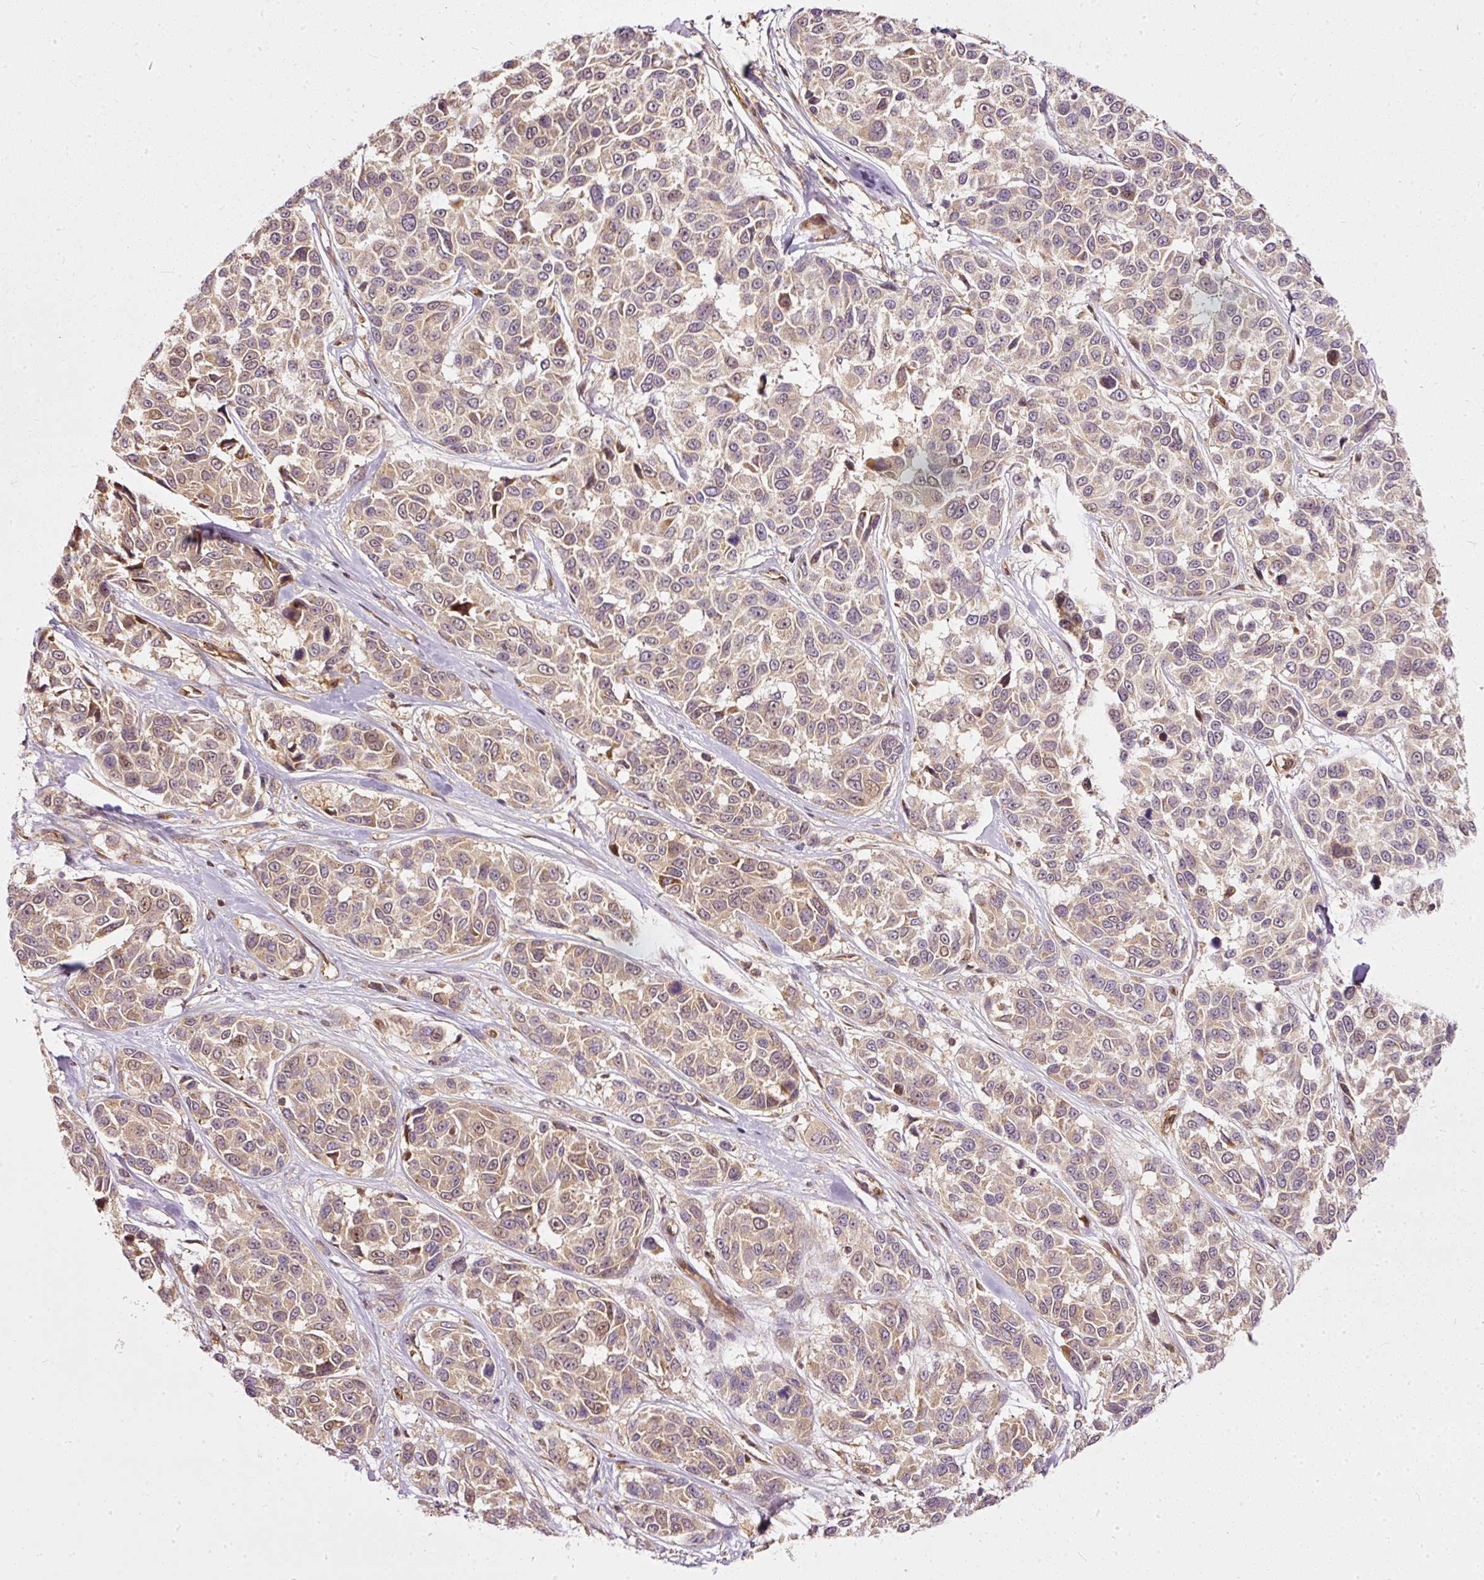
{"staining": {"intensity": "weak", "quantity": "<25%", "location": "cytoplasmic/membranous"}, "tissue": "melanoma", "cell_type": "Tumor cells", "image_type": "cancer", "snomed": [{"axis": "morphology", "description": "Malignant melanoma, NOS"}, {"axis": "topography", "description": "Skin"}], "caption": "The histopathology image reveals no staining of tumor cells in melanoma.", "gene": "MIF4GD", "patient": {"sex": "female", "age": 66}}